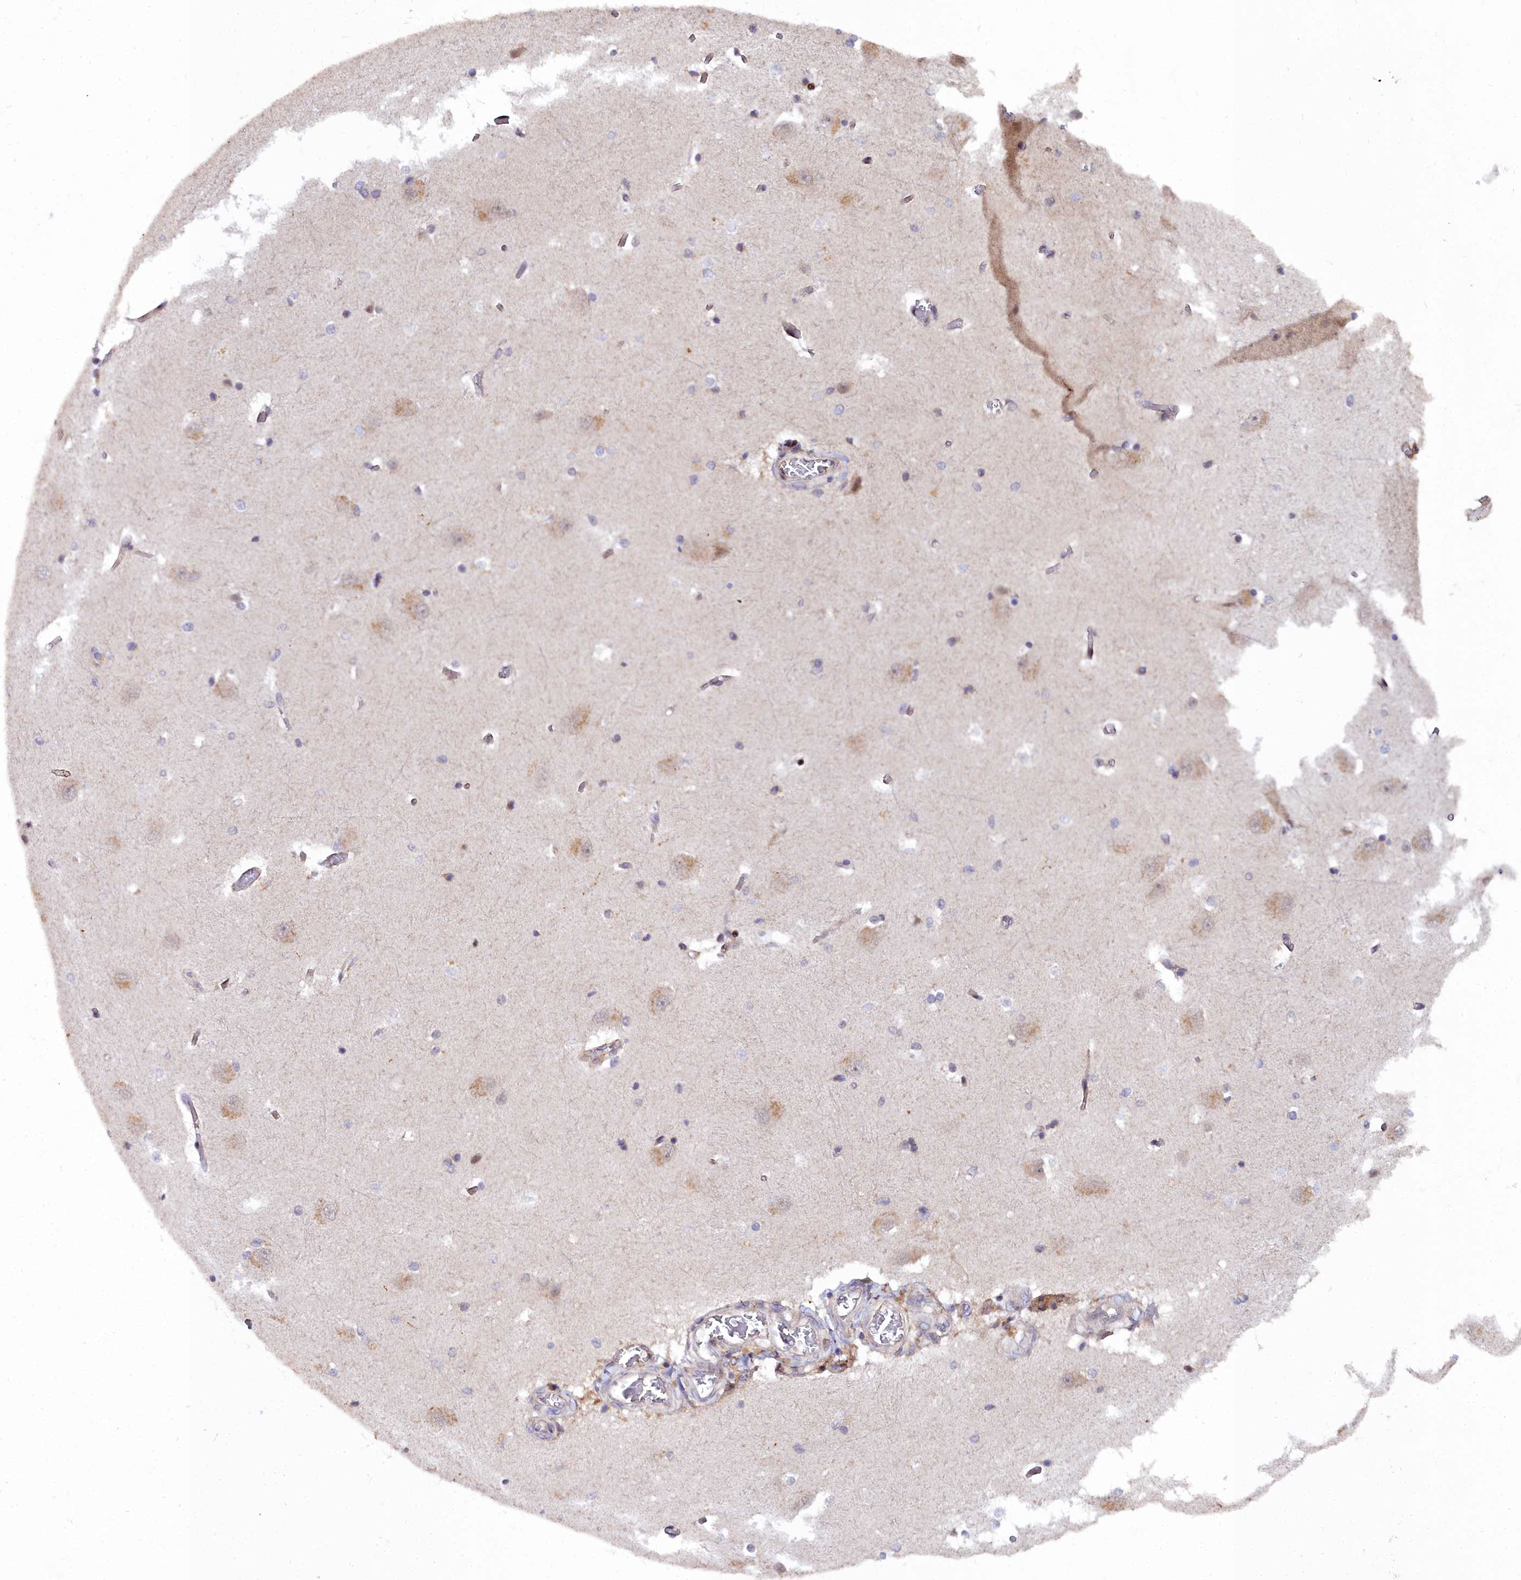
{"staining": {"intensity": "moderate", "quantity": "<25%", "location": "cytoplasmic/membranous"}, "tissue": "caudate", "cell_type": "Glial cells", "image_type": "normal", "snomed": [{"axis": "morphology", "description": "Normal tissue, NOS"}, {"axis": "topography", "description": "Lateral ventricle wall"}], "caption": "Immunohistochemistry of benign caudate demonstrates low levels of moderate cytoplasmic/membranous staining in approximately <25% of glial cells. The staining was performed using DAB (3,3'-diaminobenzidine), with brown indicating positive protein expression. Nuclei are stained blue with hematoxylin.", "gene": "MRPS11", "patient": {"sex": "male", "age": 37}}